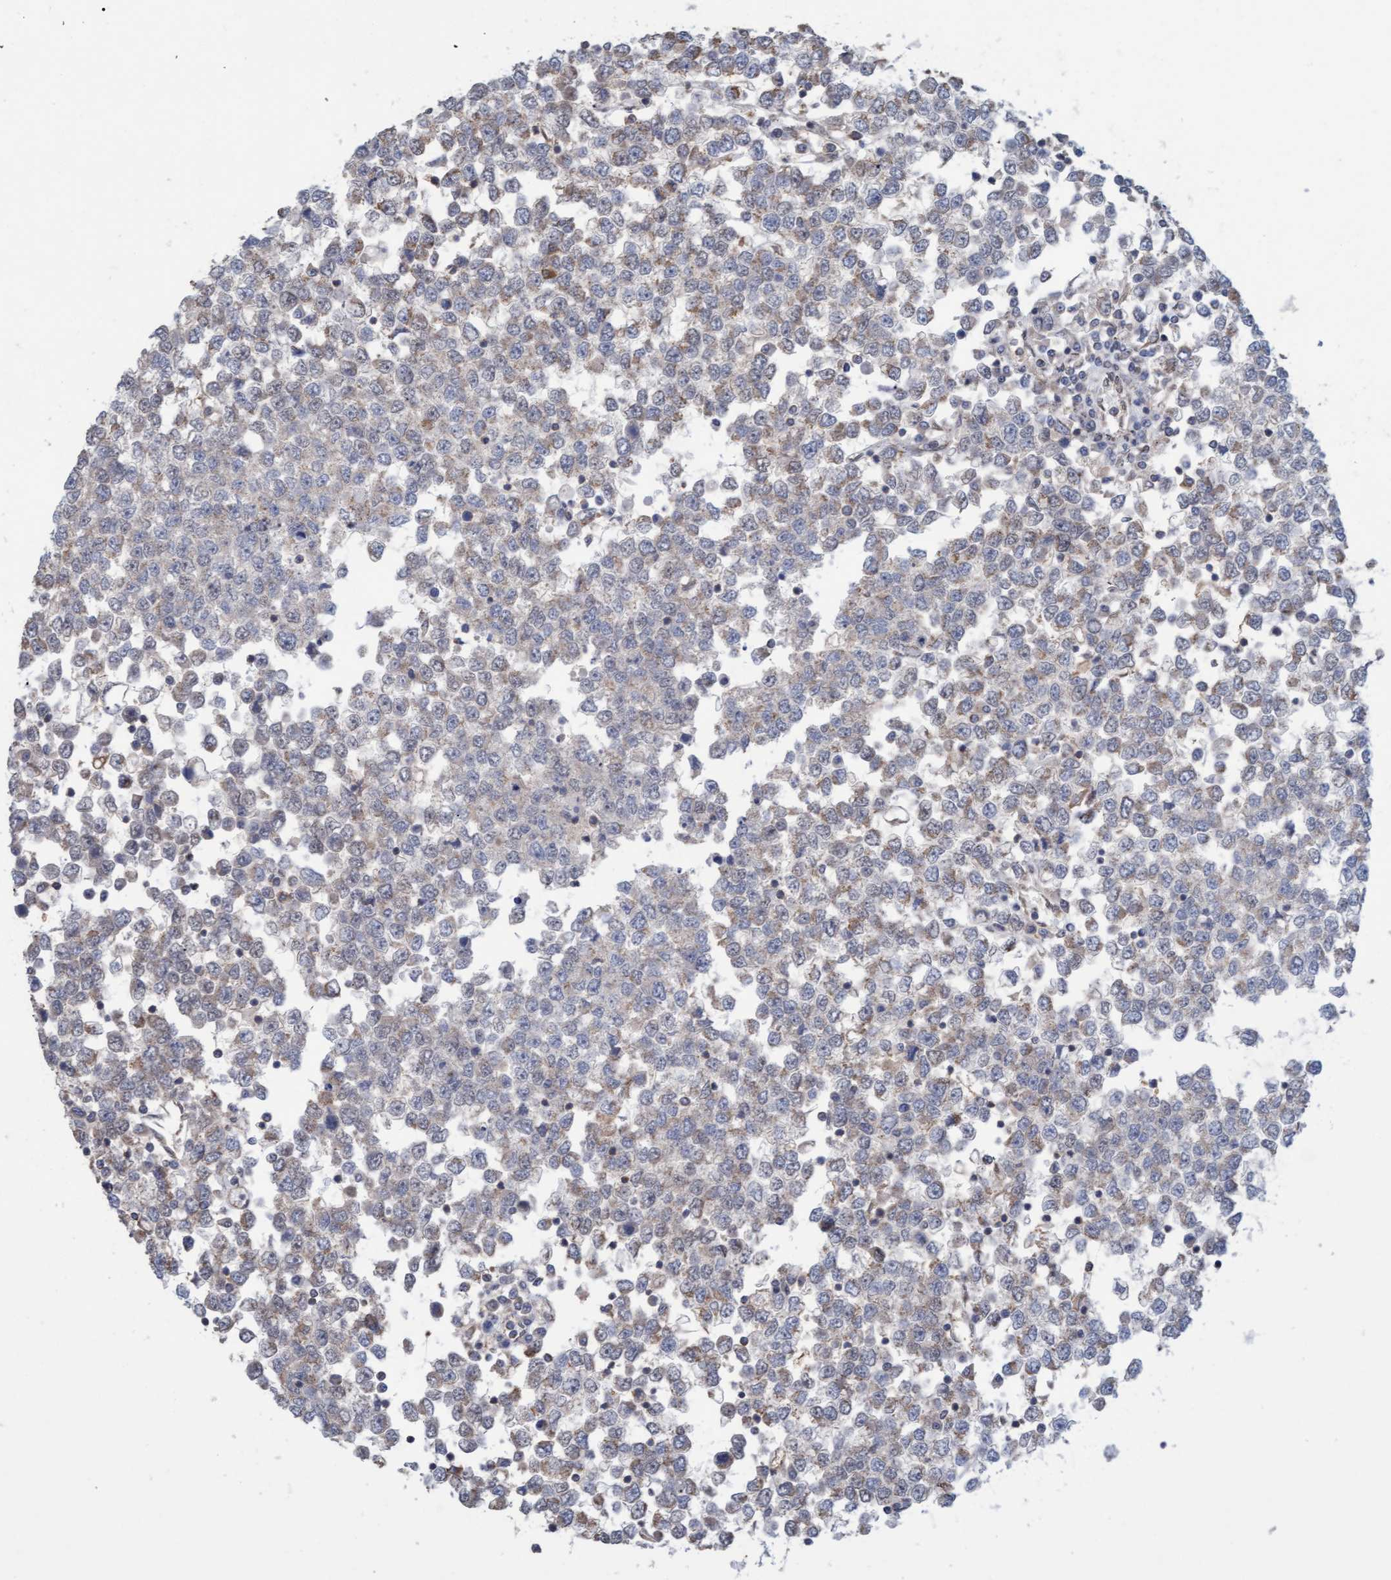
{"staining": {"intensity": "weak", "quantity": "25%-75%", "location": "cytoplasmic/membranous"}, "tissue": "testis cancer", "cell_type": "Tumor cells", "image_type": "cancer", "snomed": [{"axis": "morphology", "description": "Seminoma, NOS"}, {"axis": "topography", "description": "Testis"}], "caption": "Tumor cells demonstrate low levels of weak cytoplasmic/membranous staining in about 25%-75% of cells in human testis cancer. (IHC, brightfield microscopy, high magnification).", "gene": "MGLL", "patient": {"sex": "male", "age": 65}}